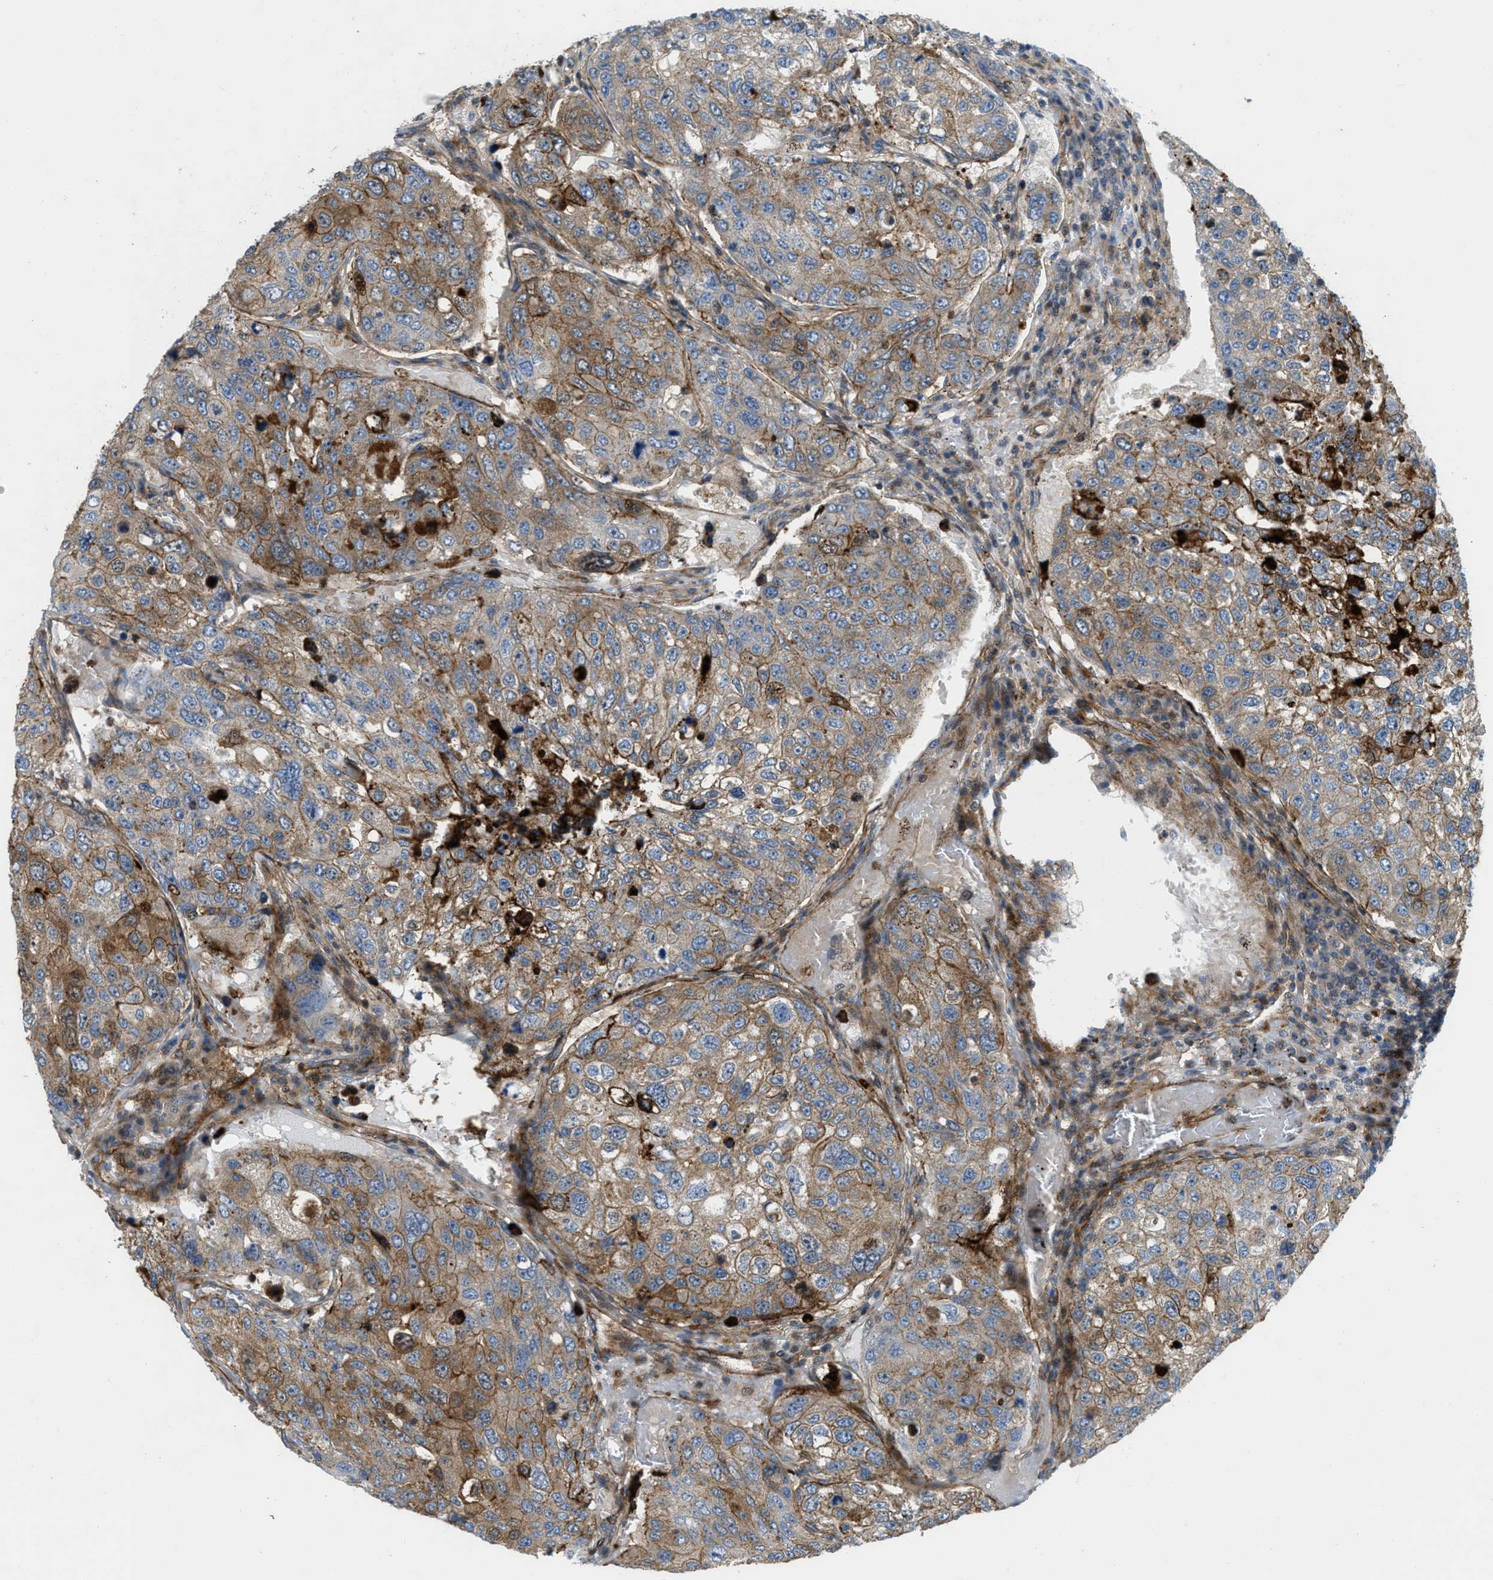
{"staining": {"intensity": "moderate", "quantity": ">75%", "location": "cytoplasmic/membranous"}, "tissue": "urothelial cancer", "cell_type": "Tumor cells", "image_type": "cancer", "snomed": [{"axis": "morphology", "description": "Urothelial carcinoma, High grade"}, {"axis": "topography", "description": "Lymph node"}, {"axis": "topography", "description": "Urinary bladder"}], "caption": "Immunohistochemistry (IHC) histopathology image of neoplastic tissue: urothelial carcinoma (high-grade) stained using immunohistochemistry demonstrates medium levels of moderate protein expression localized specifically in the cytoplasmic/membranous of tumor cells, appearing as a cytoplasmic/membranous brown color.", "gene": "NYNRIN", "patient": {"sex": "male", "age": 51}}